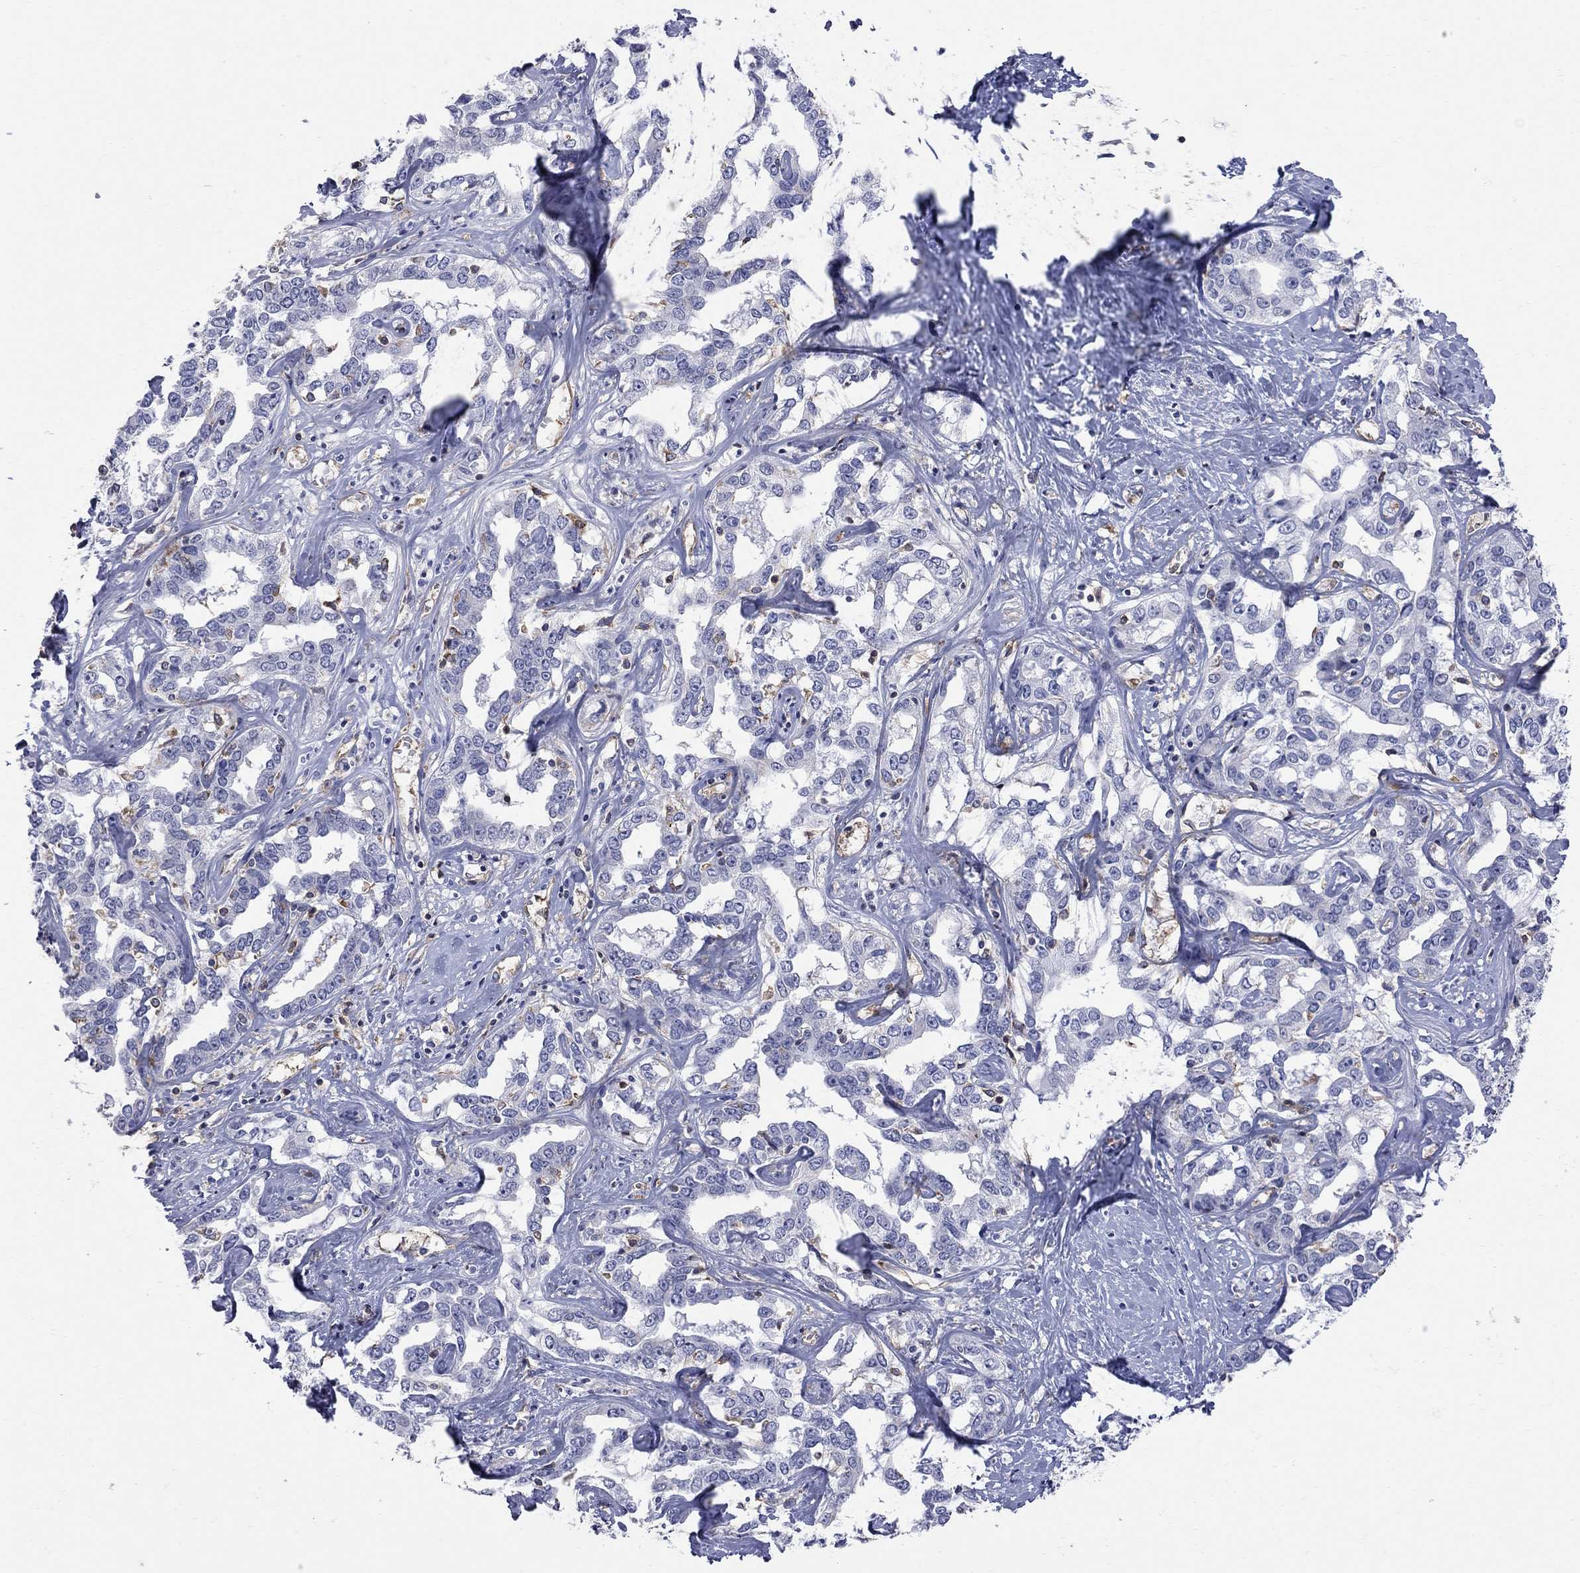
{"staining": {"intensity": "negative", "quantity": "none", "location": "none"}, "tissue": "liver cancer", "cell_type": "Tumor cells", "image_type": "cancer", "snomed": [{"axis": "morphology", "description": "Cholangiocarcinoma"}, {"axis": "topography", "description": "Liver"}], "caption": "IHC image of neoplastic tissue: human cholangiocarcinoma (liver) stained with DAB shows no significant protein expression in tumor cells.", "gene": "ABI3", "patient": {"sex": "male", "age": 59}}